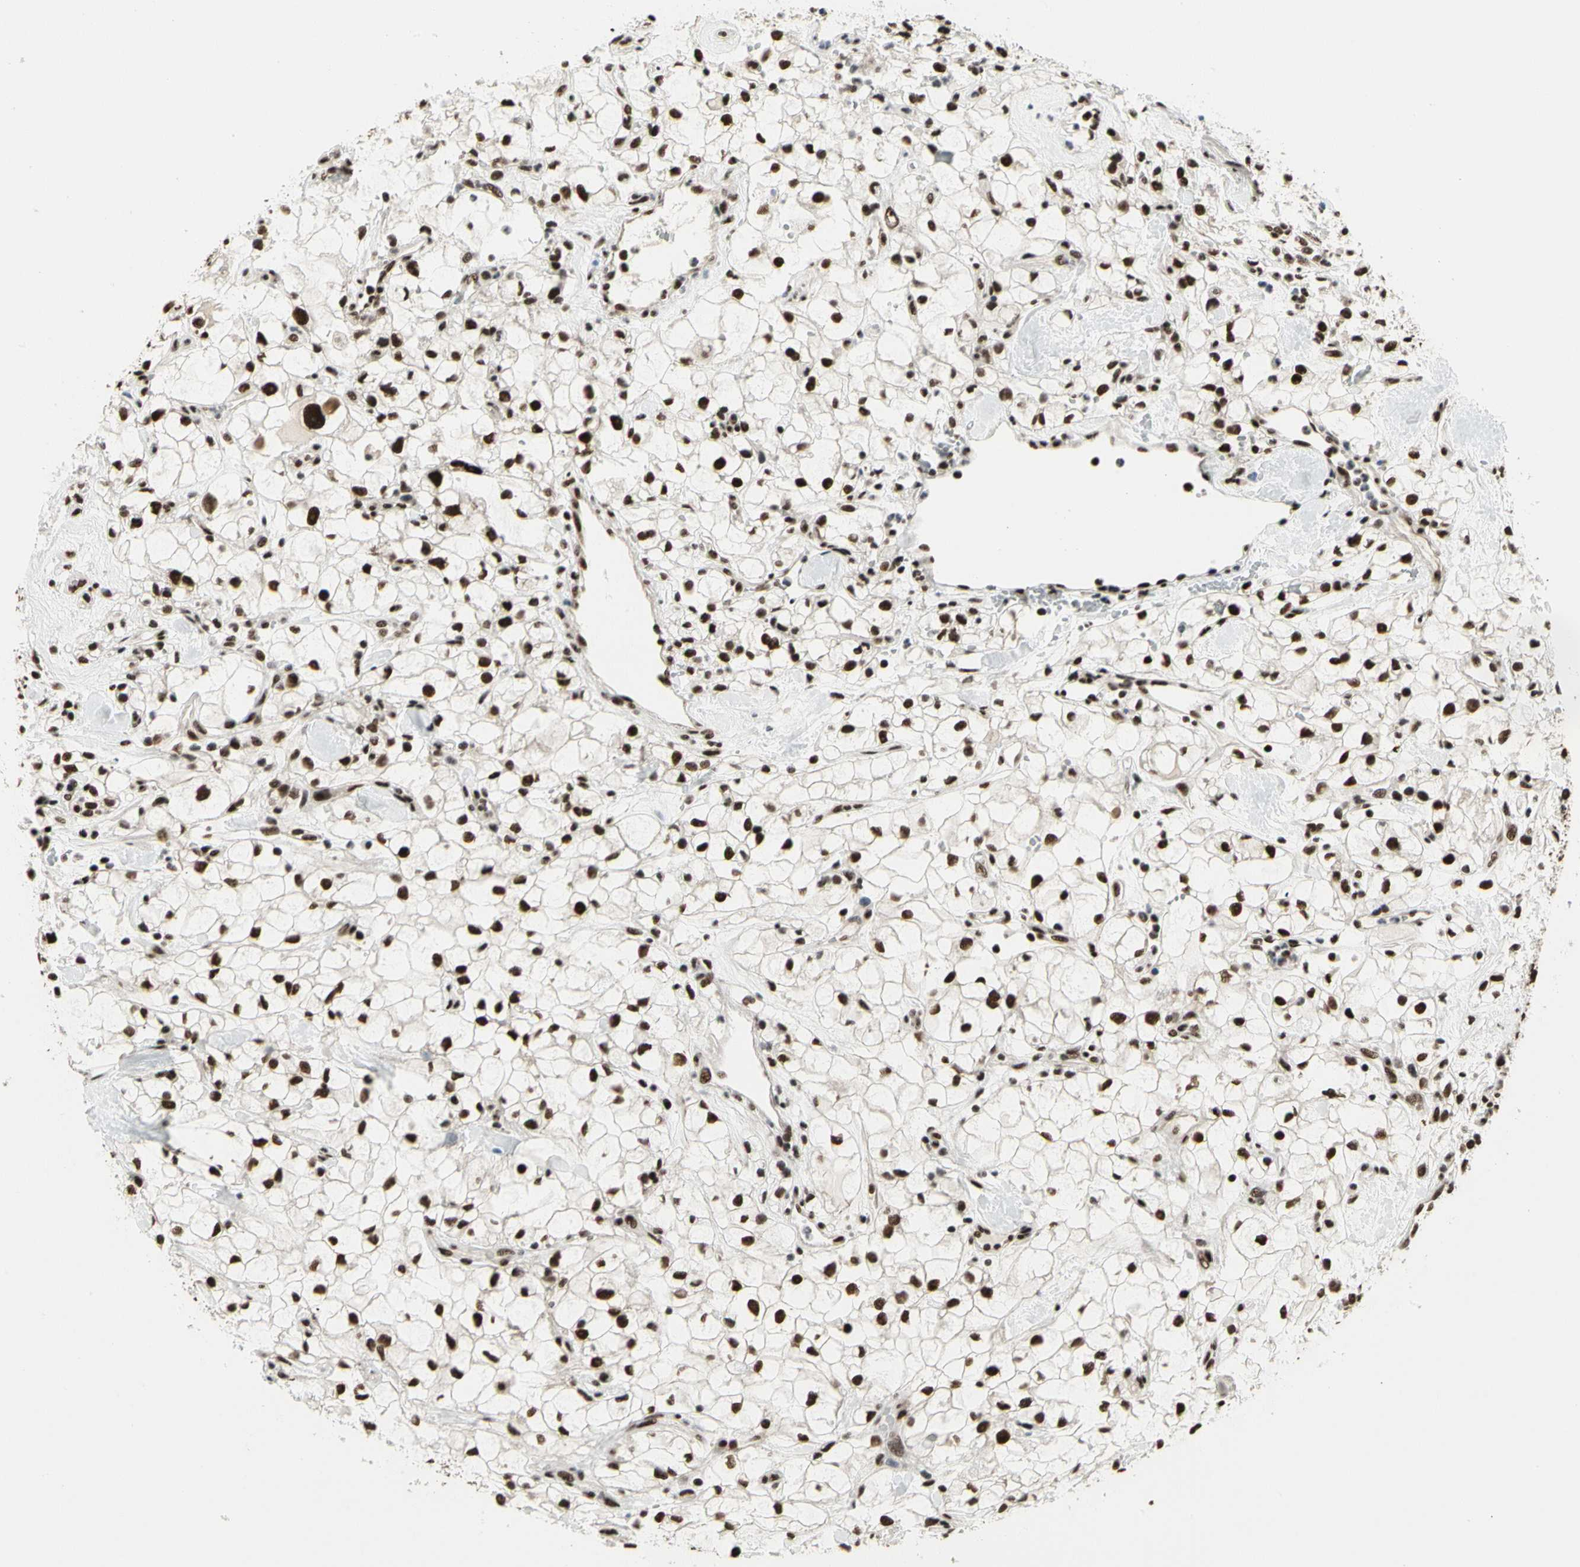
{"staining": {"intensity": "strong", "quantity": ">75%", "location": "nuclear"}, "tissue": "renal cancer", "cell_type": "Tumor cells", "image_type": "cancer", "snomed": [{"axis": "morphology", "description": "Adenocarcinoma, NOS"}, {"axis": "topography", "description": "Kidney"}], "caption": "A high amount of strong nuclear positivity is present in about >75% of tumor cells in adenocarcinoma (renal) tissue.", "gene": "SRSF11", "patient": {"sex": "female", "age": 60}}